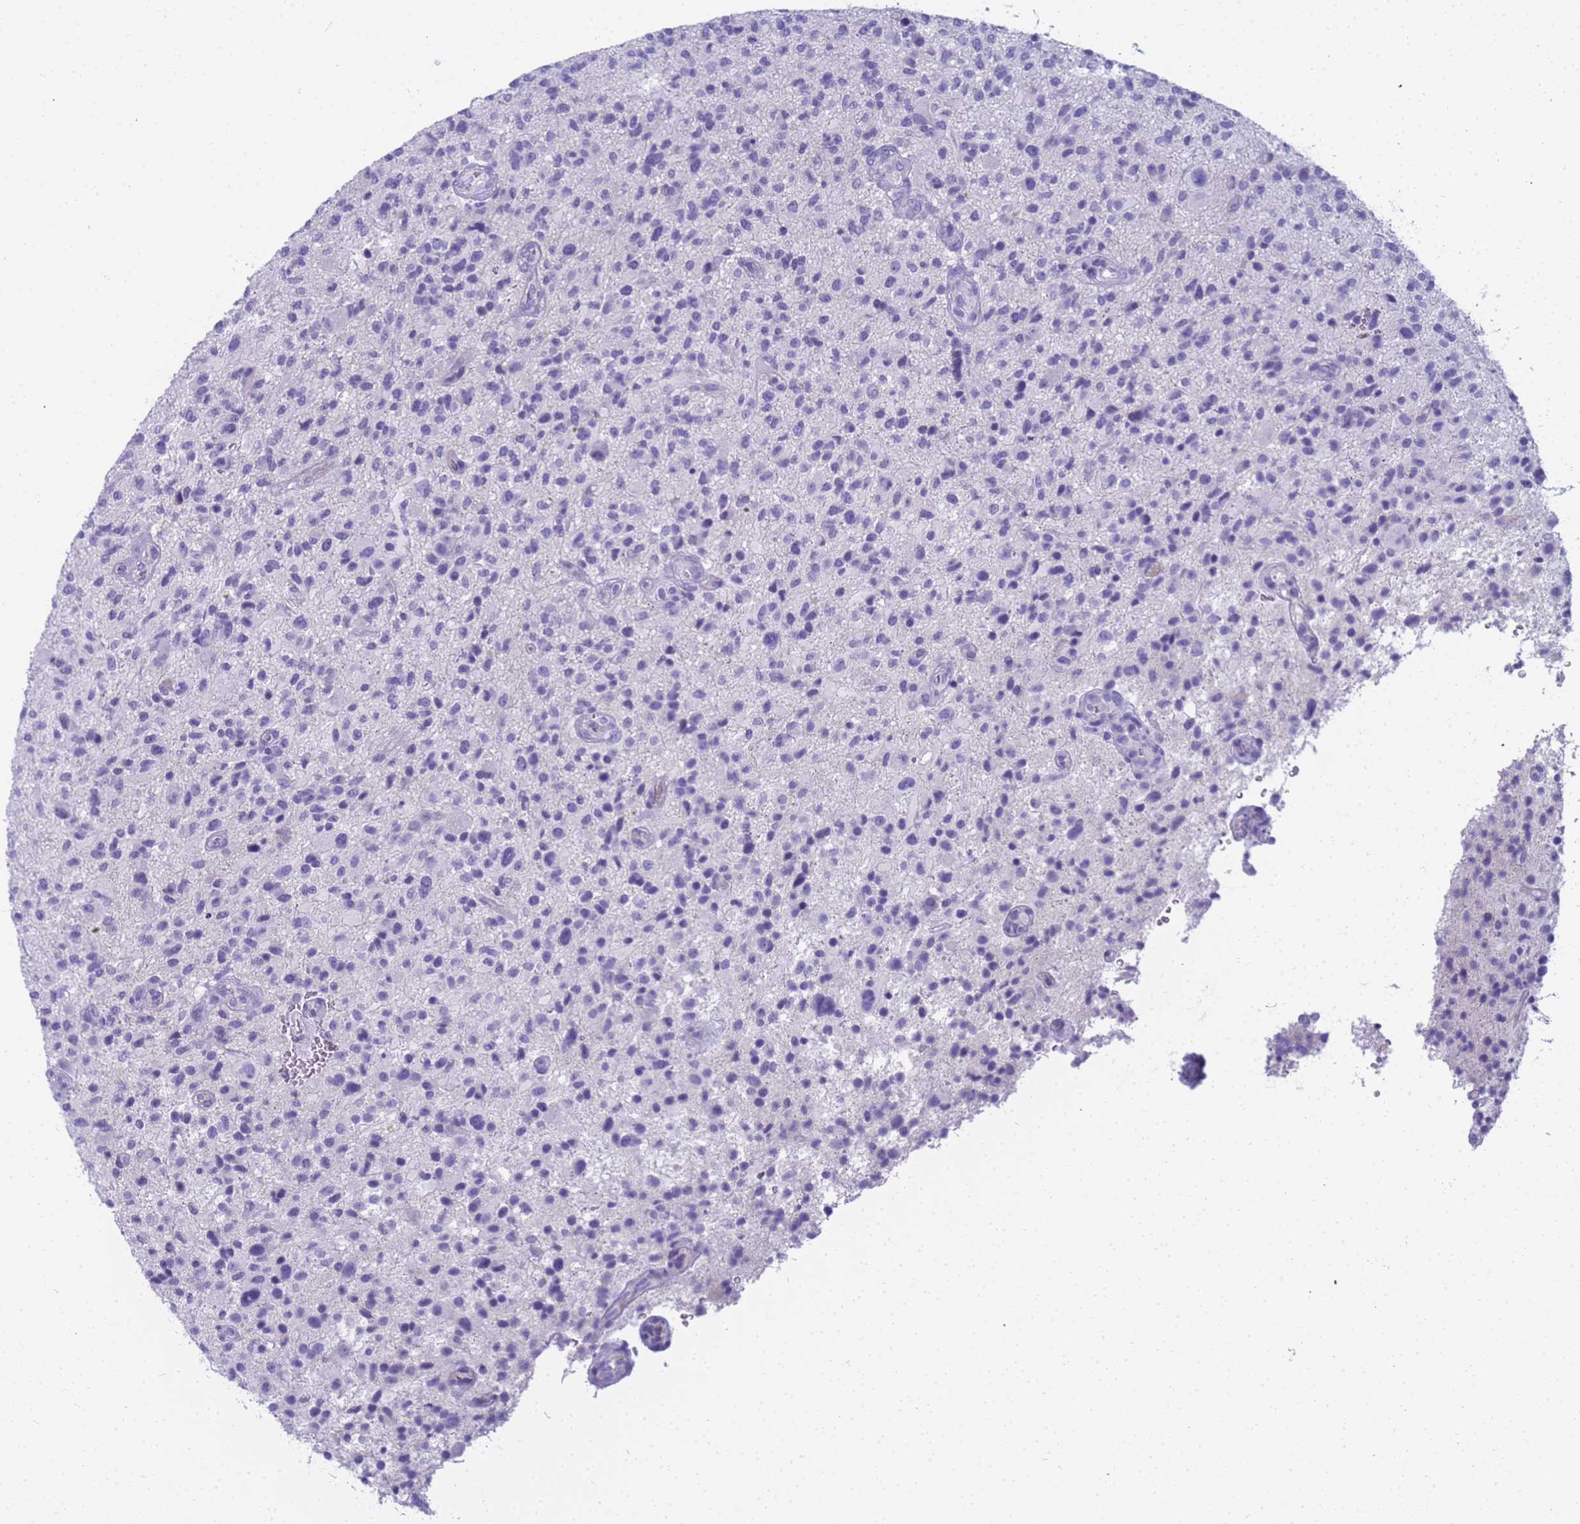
{"staining": {"intensity": "negative", "quantity": "none", "location": "none"}, "tissue": "glioma", "cell_type": "Tumor cells", "image_type": "cancer", "snomed": [{"axis": "morphology", "description": "Glioma, malignant, High grade"}, {"axis": "topography", "description": "Brain"}], "caption": "Human glioma stained for a protein using immunohistochemistry reveals no staining in tumor cells.", "gene": "RNASE2", "patient": {"sex": "male", "age": 47}}